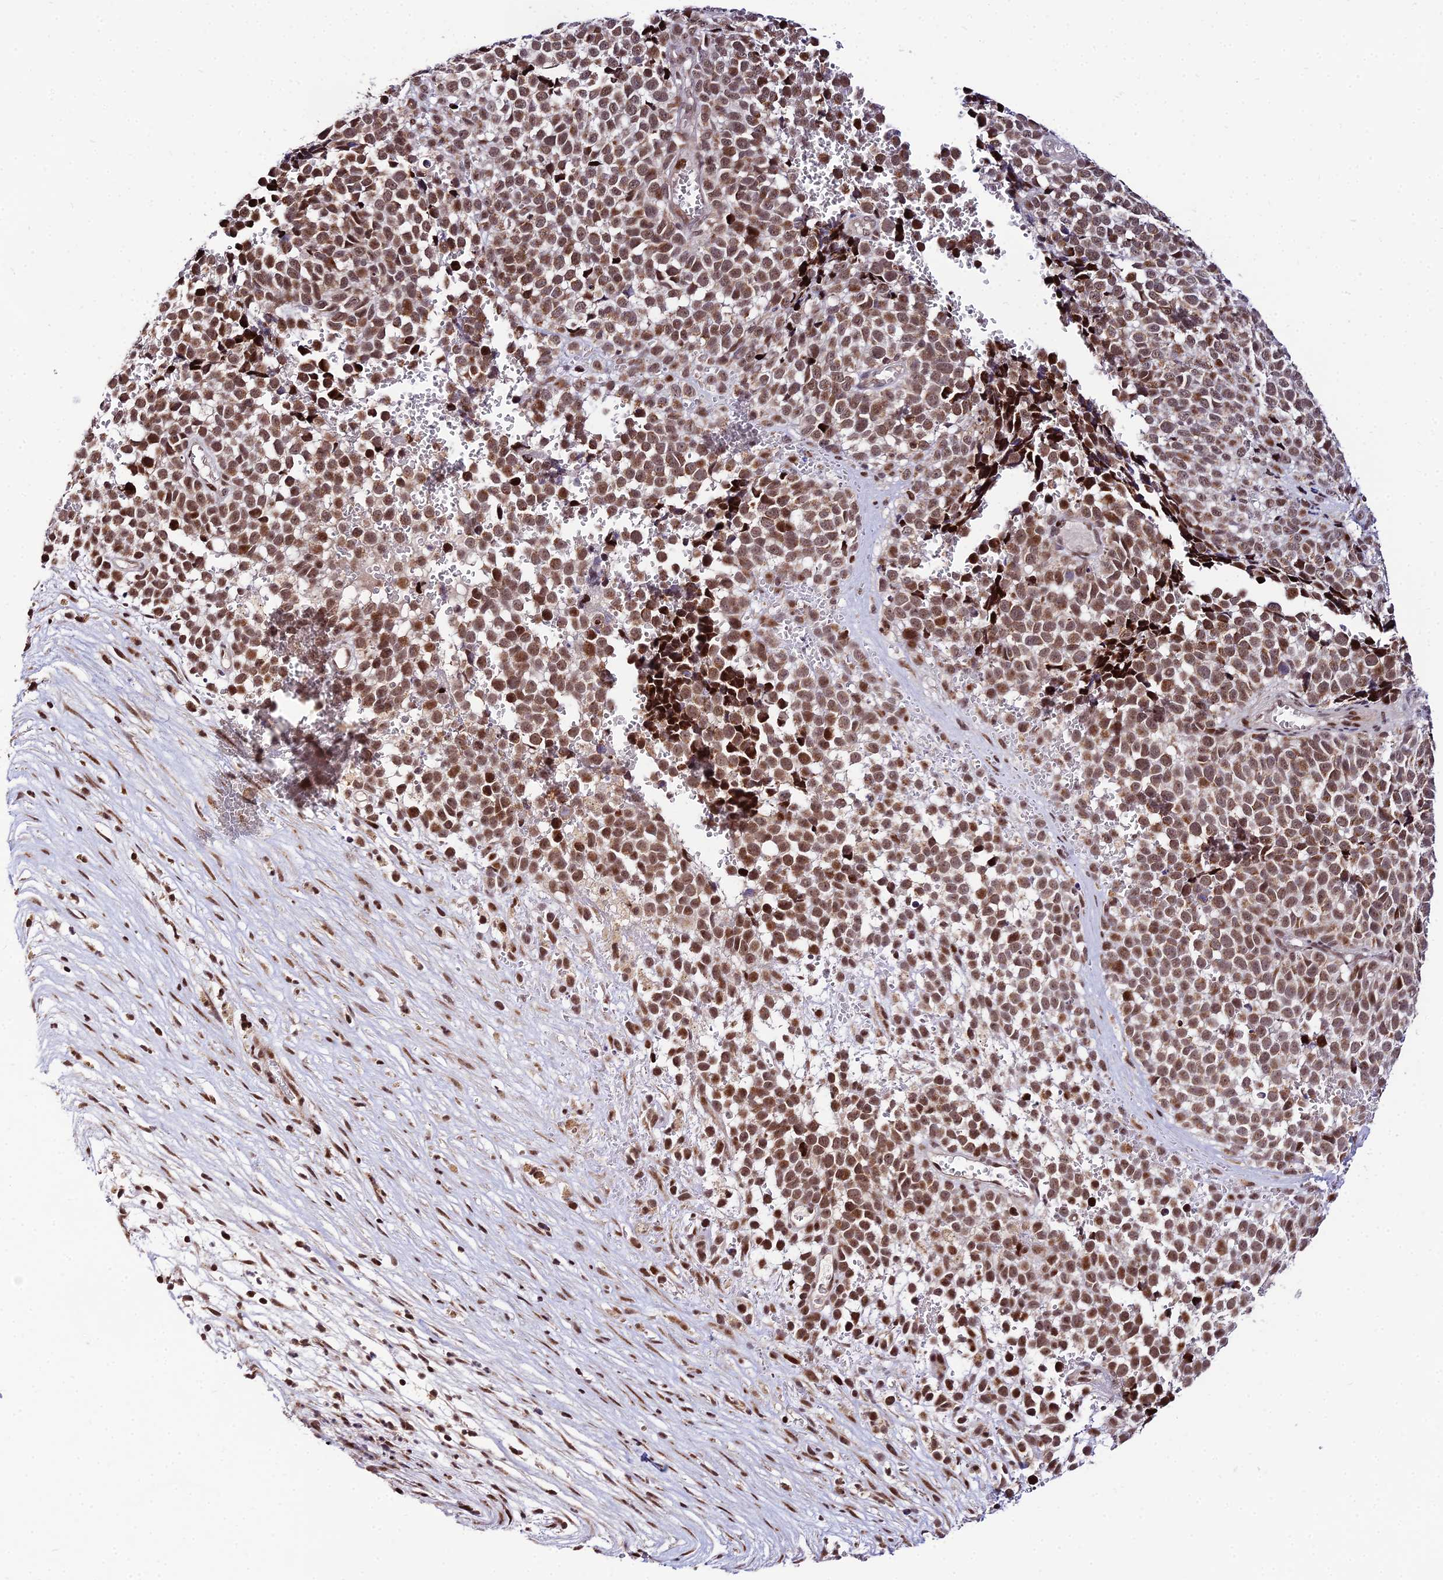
{"staining": {"intensity": "moderate", "quantity": ">75%", "location": "nuclear"}, "tissue": "melanoma", "cell_type": "Tumor cells", "image_type": "cancer", "snomed": [{"axis": "morphology", "description": "Malignant melanoma, NOS"}, {"axis": "topography", "description": "Nose, NOS"}], "caption": "This is a photomicrograph of IHC staining of melanoma, which shows moderate expression in the nuclear of tumor cells.", "gene": "CIB3", "patient": {"sex": "female", "age": 48}}